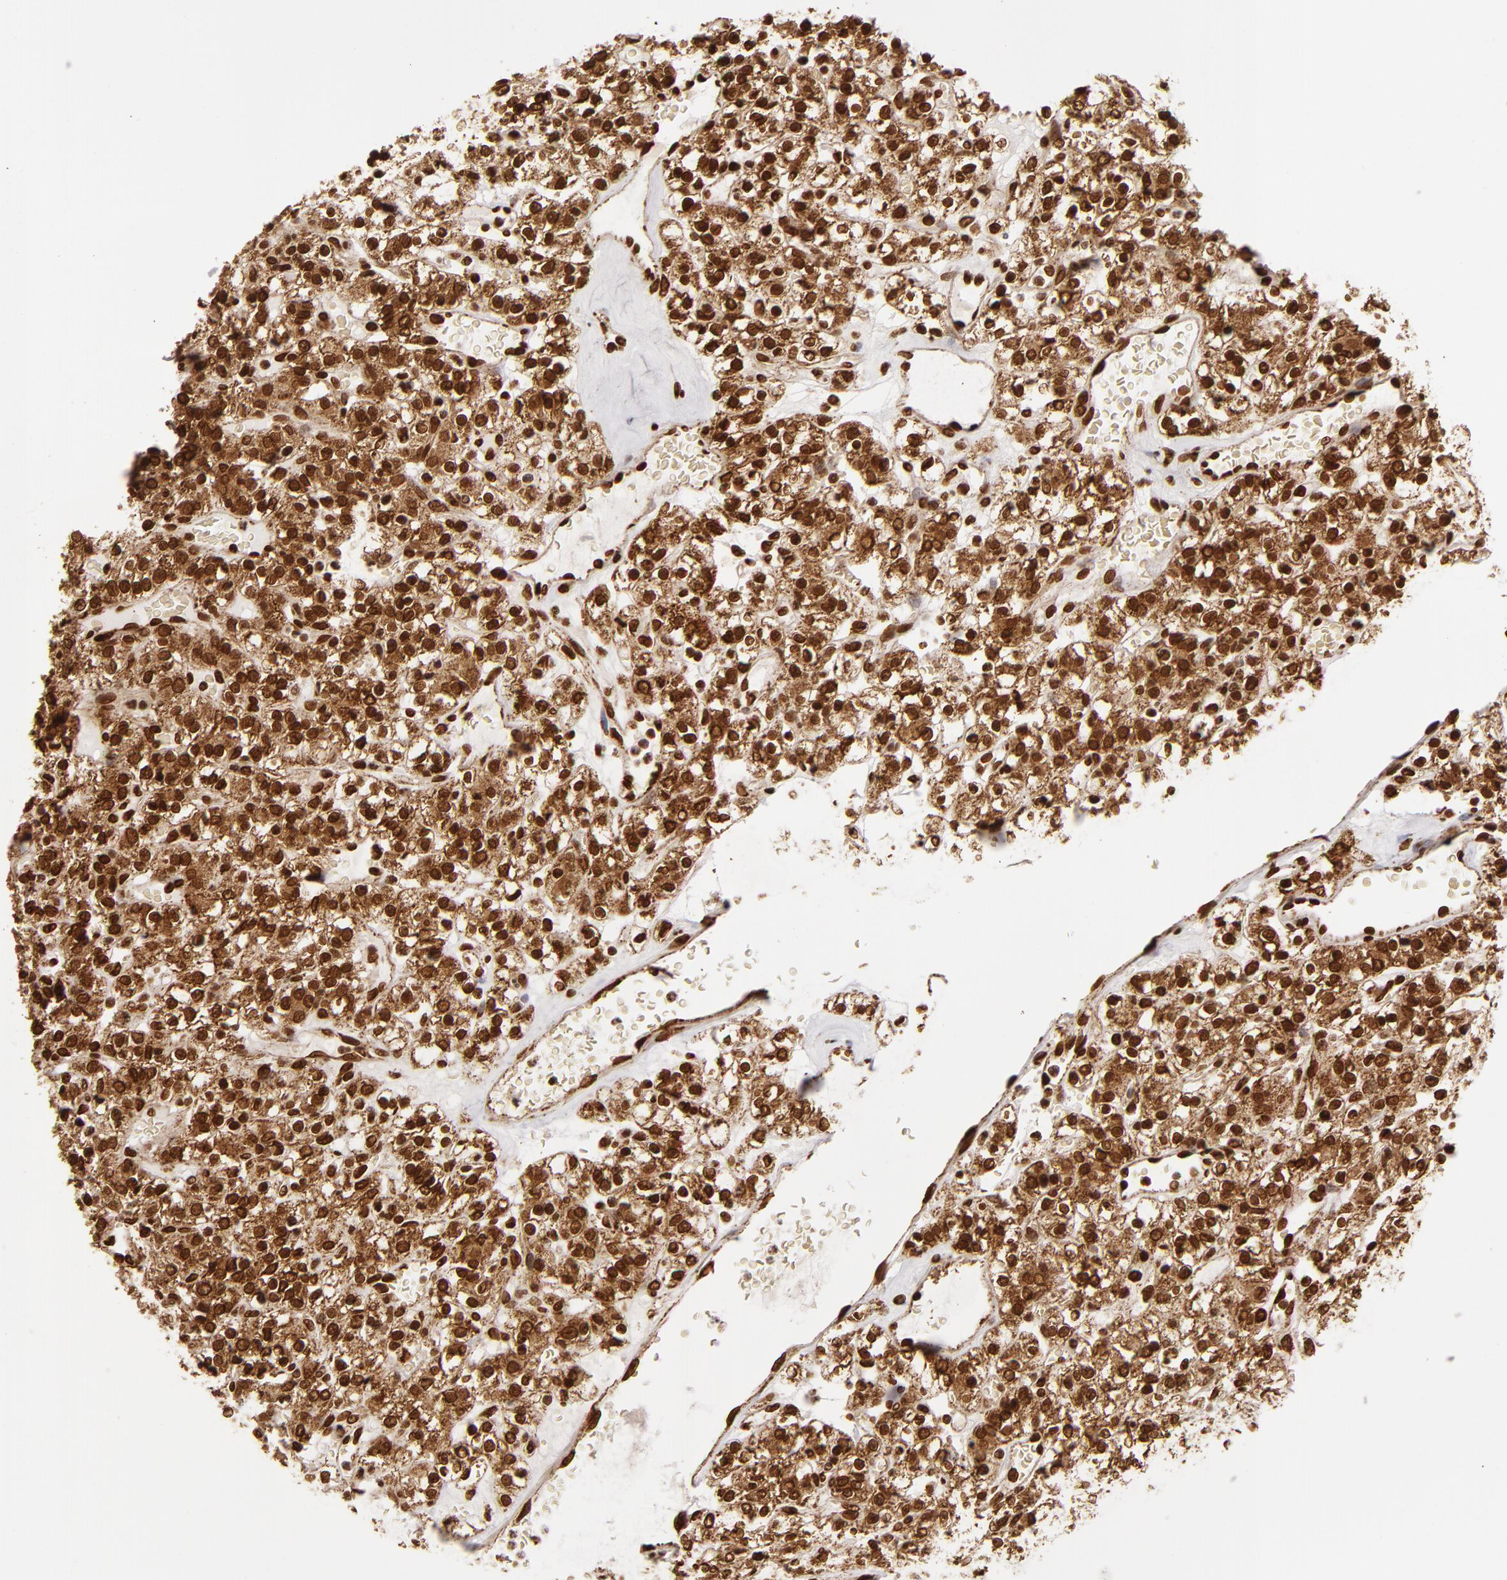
{"staining": {"intensity": "strong", "quantity": ">75%", "location": "nuclear"}, "tissue": "renal cancer", "cell_type": "Tumor cells", "image_type": "cancer", "snomed": [{"axis": "morphology", "description": "Normal tissue, NOS"}, {"axis": "morphology", "description": "Adenocarcinoma, NOS"}, {"axis": "topography", "description": "Kidney"}], "caption": "Tumor cells show strong nuclear expression in approximately >75% of cells in adenocarcinoma (renal).", "gene": "CUL3", "patient": {"sex": "female", "age": 72}}